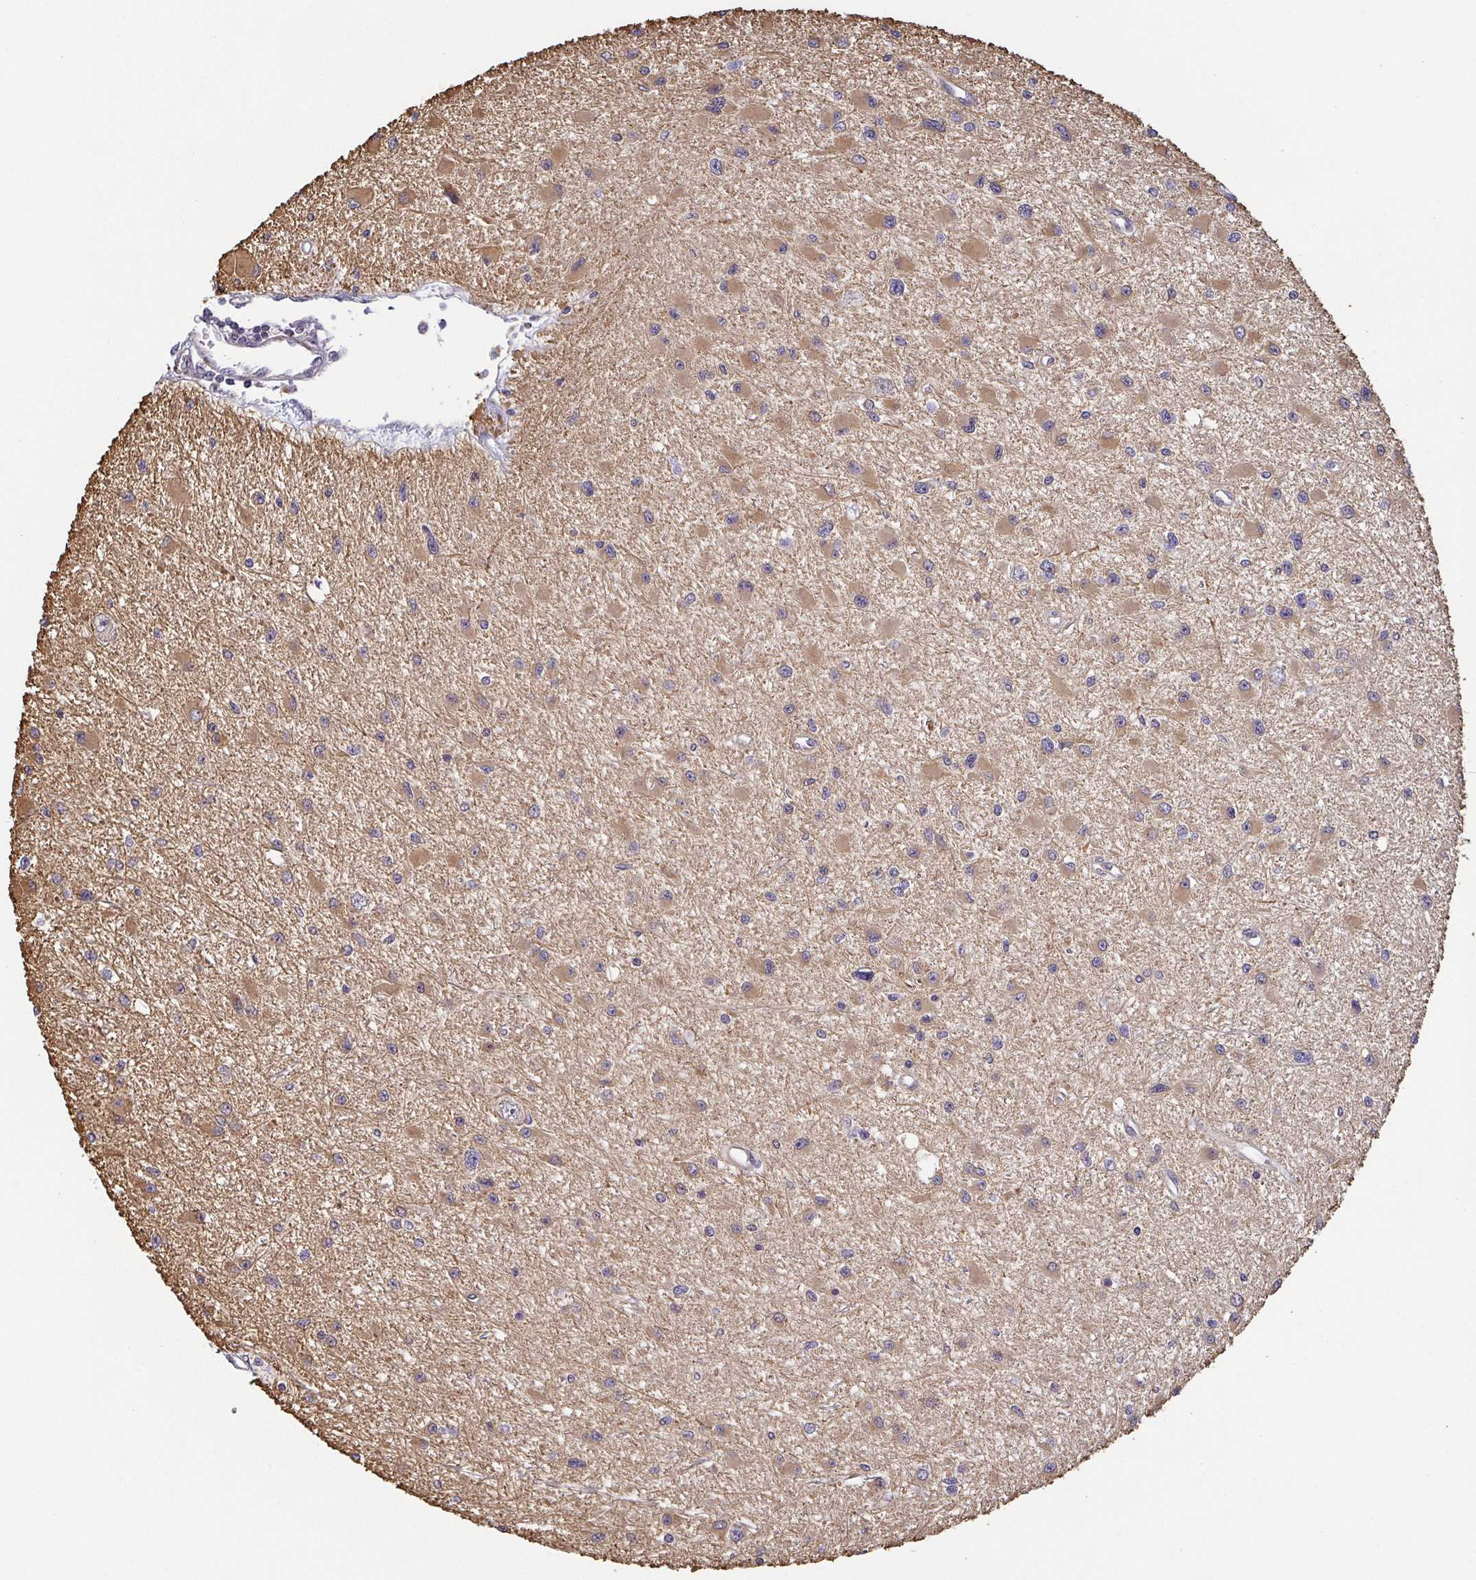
{"staining": {"intensity": "moderate", "quantity": "25%-75%", "location": "cytoplasmic/membranous"}, "tissue": "glioma", "cell_type": "Tumor cells", "image_type": "cancer", "snomed": [{"axis": "morphology", "description": "Glioma, malignant, High grade"}, {"axis": "topography", "description": "Brain"}], "caption": "Protein staining exhibits moderate cytoplasmic/membranous staining in about 25%-75% of tumor cells in malignant glioma (high-grade).", "gene": "BCL2L1", "patient": {"sex": "male", "age": 54}}